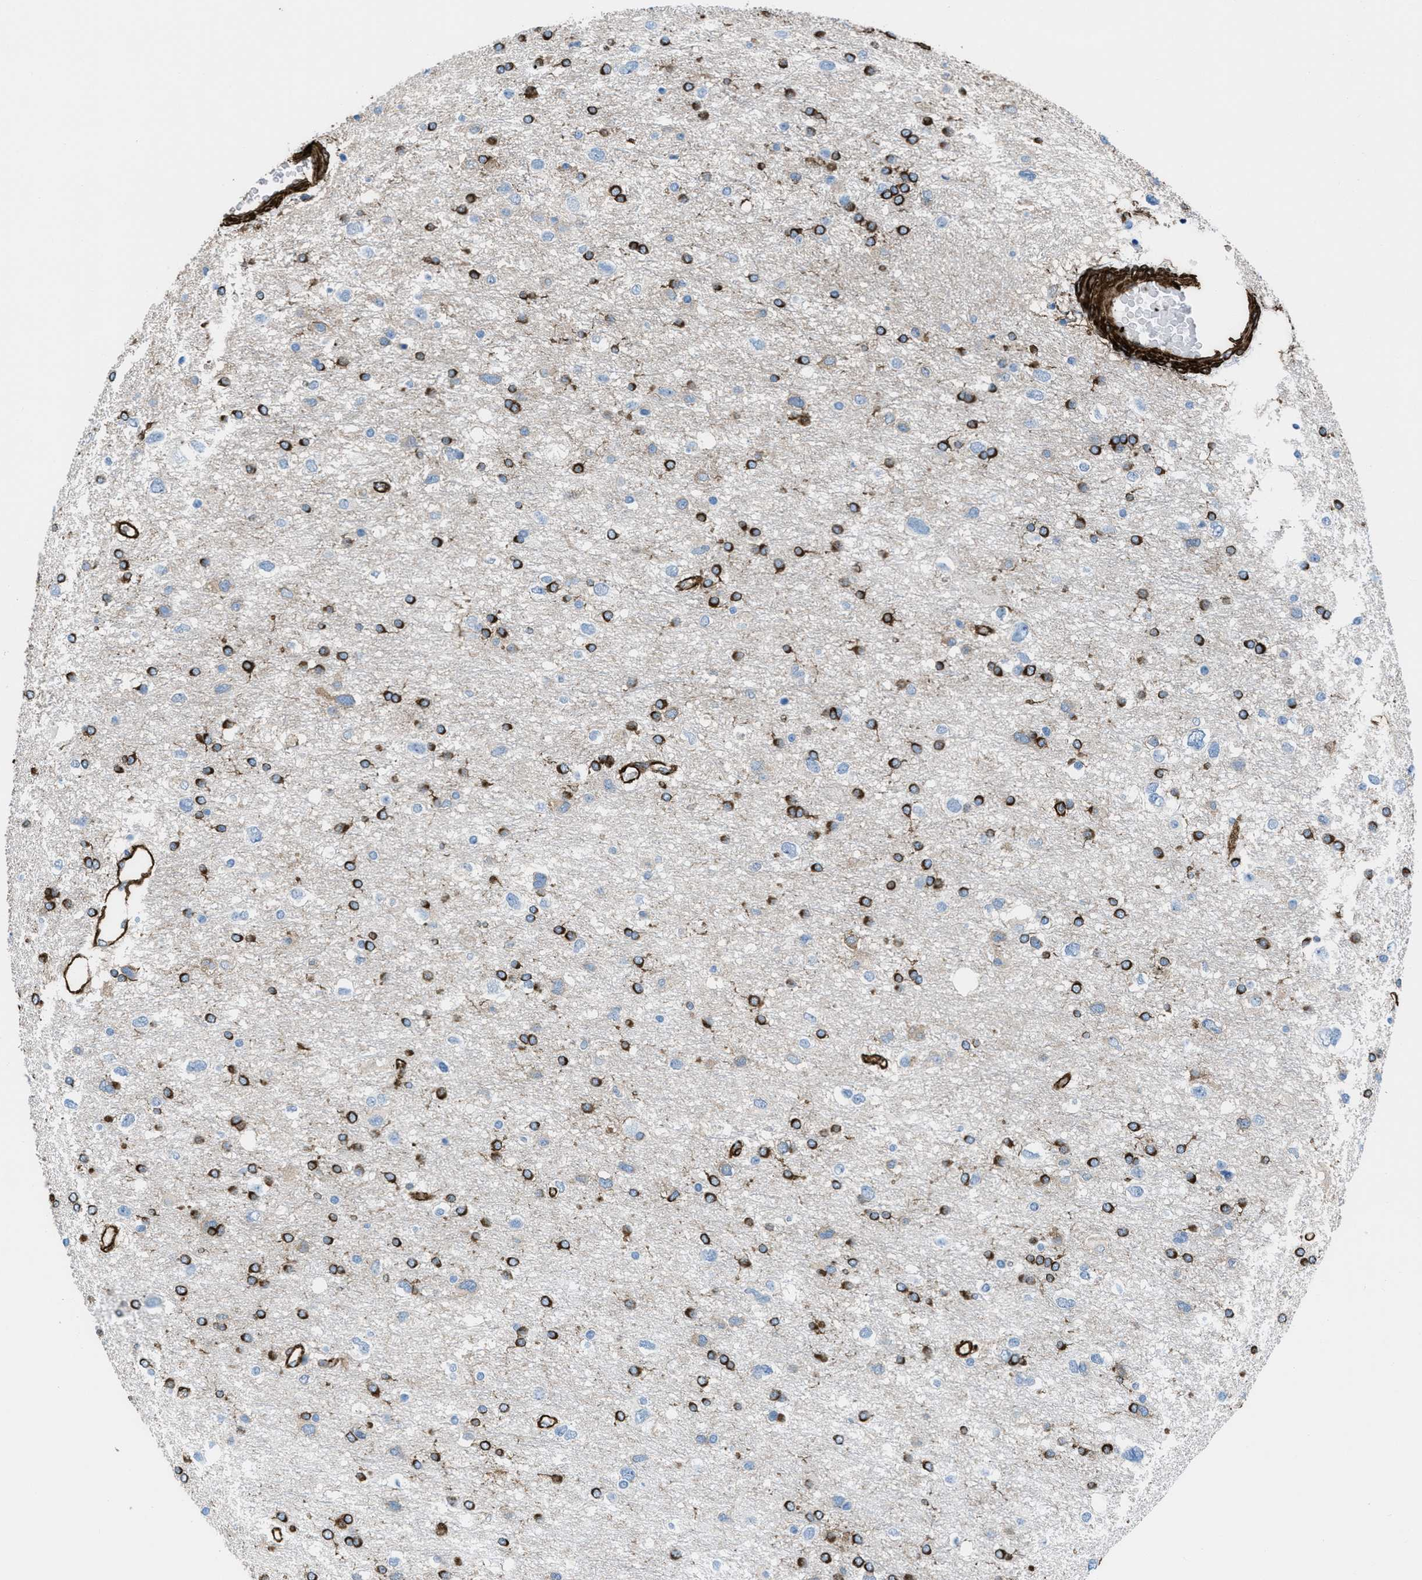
{"staining": {"intensity": "strong", "quantity": "25%-75%", "location": "cytoplasmic/membranous"}, "tissue": "glioma", "cell_type": "Tumor cells", "image_type": "cancer", "snomed": [{"axis": "morphology", "description": "Glioma, malignant, Low grade"}, {"axis": "topography", "description": "Brain"}], "caption": "Strong cytoplasmic/membranous protein positivity is present in approximately 25%-75% of tumor cells in low-grade glioma (malignant). (Stains: DAB in brown, nuclei in blue, Microscopy: brightfield microscopy at high magnification).", "gene": "CALD1", "patient": {"sex": "female", "age": 37}}